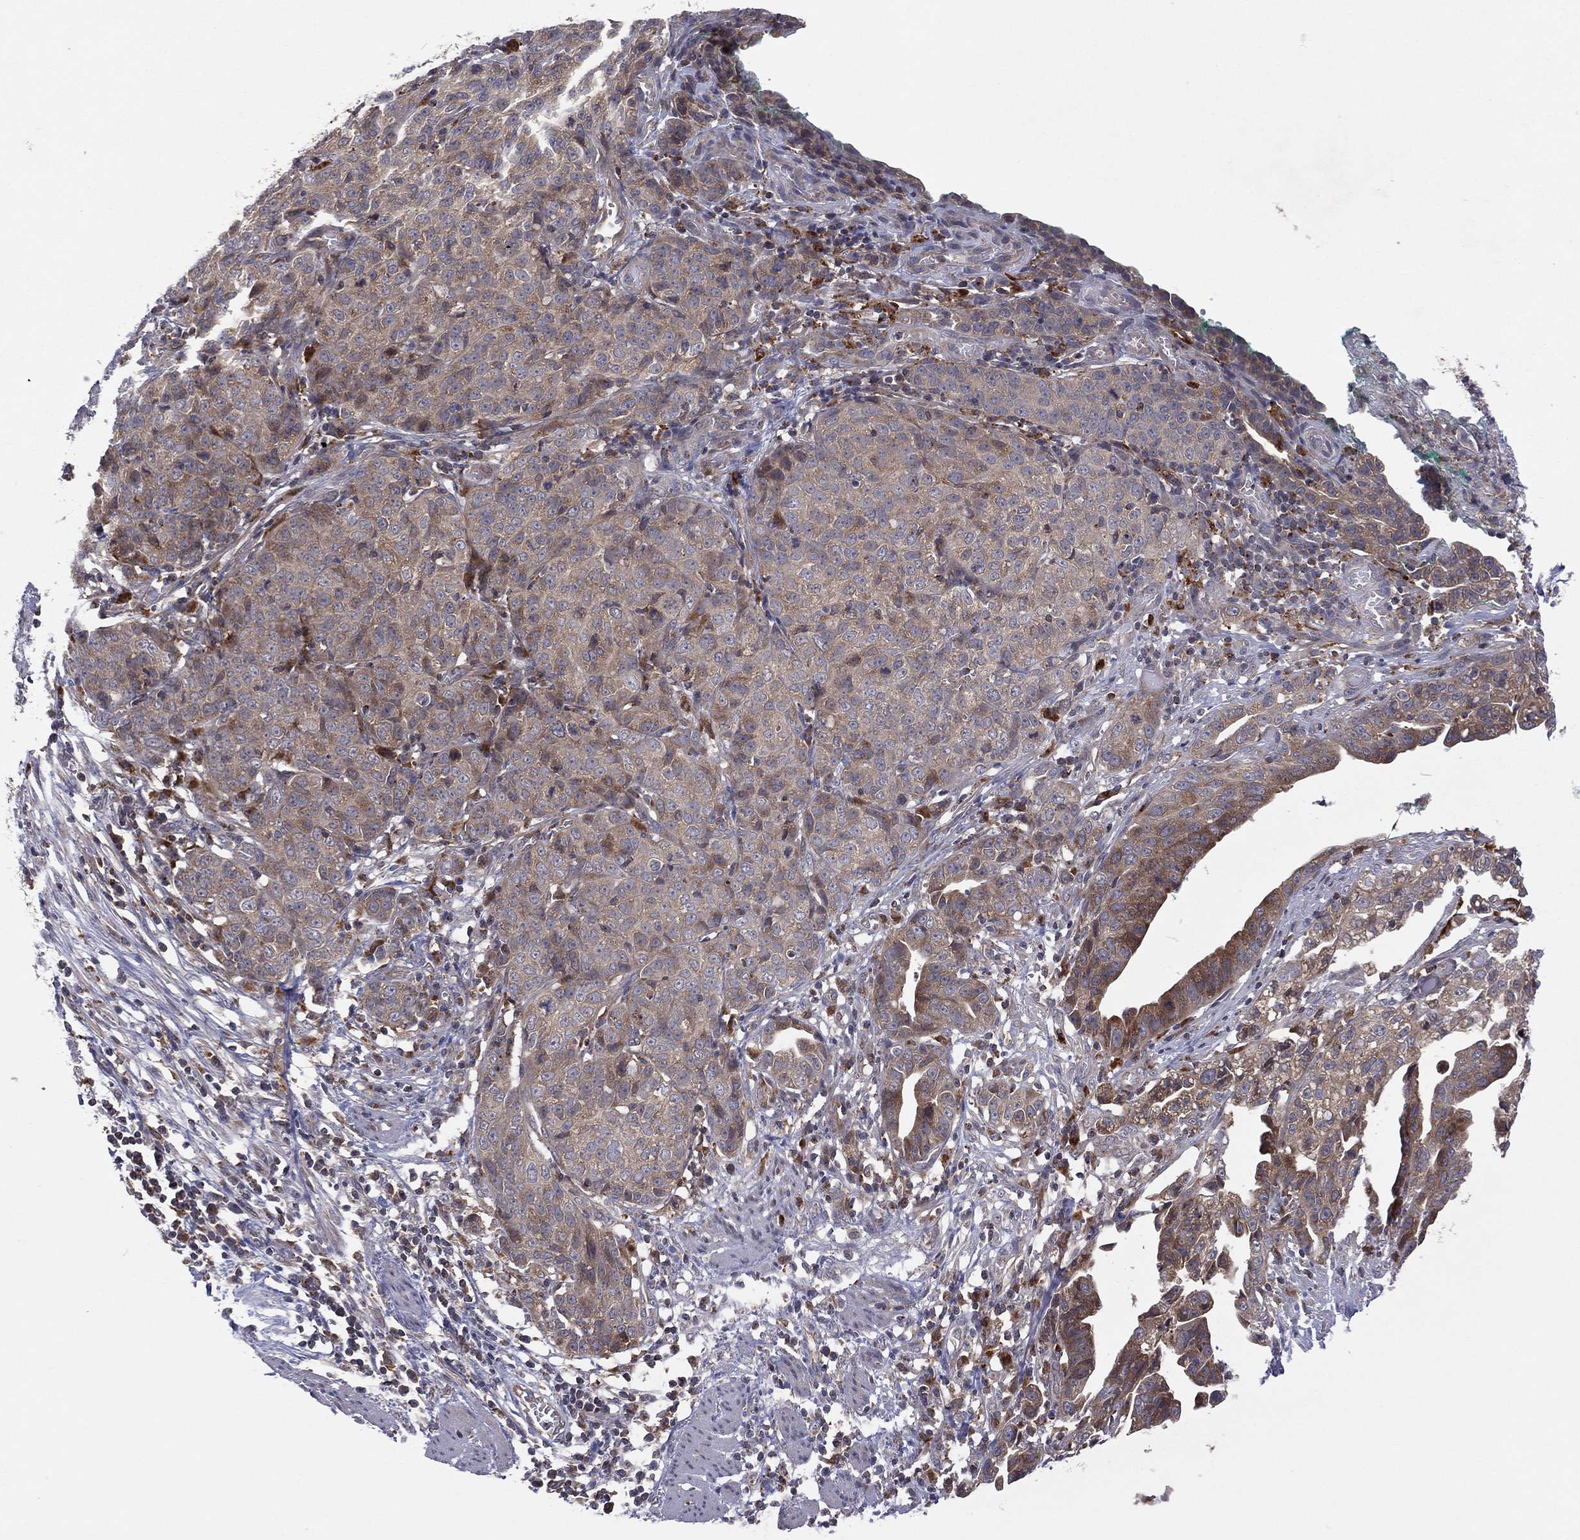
{"staining": {"intensity": "moderate", "quantity": "25%-75%", "location": "cytoplasmic/membranous"}, "tissue": "stomach cancer", "cell_type": "Tumor cells", "image_type": "cancer", "snomed": [{"axis": "morphology", "description": "Adenocarcinoma, NOS"}, {"axis": "topography", "description": "Stomach, upper"}], "caption": "Stomach adenocarcinoma tissue exhibits moderate cytoplasmic/membranous staining in about 25%-75% of tumor cells", "gene": "STARD3", "patient": {"sex": "female", "age": 67}}